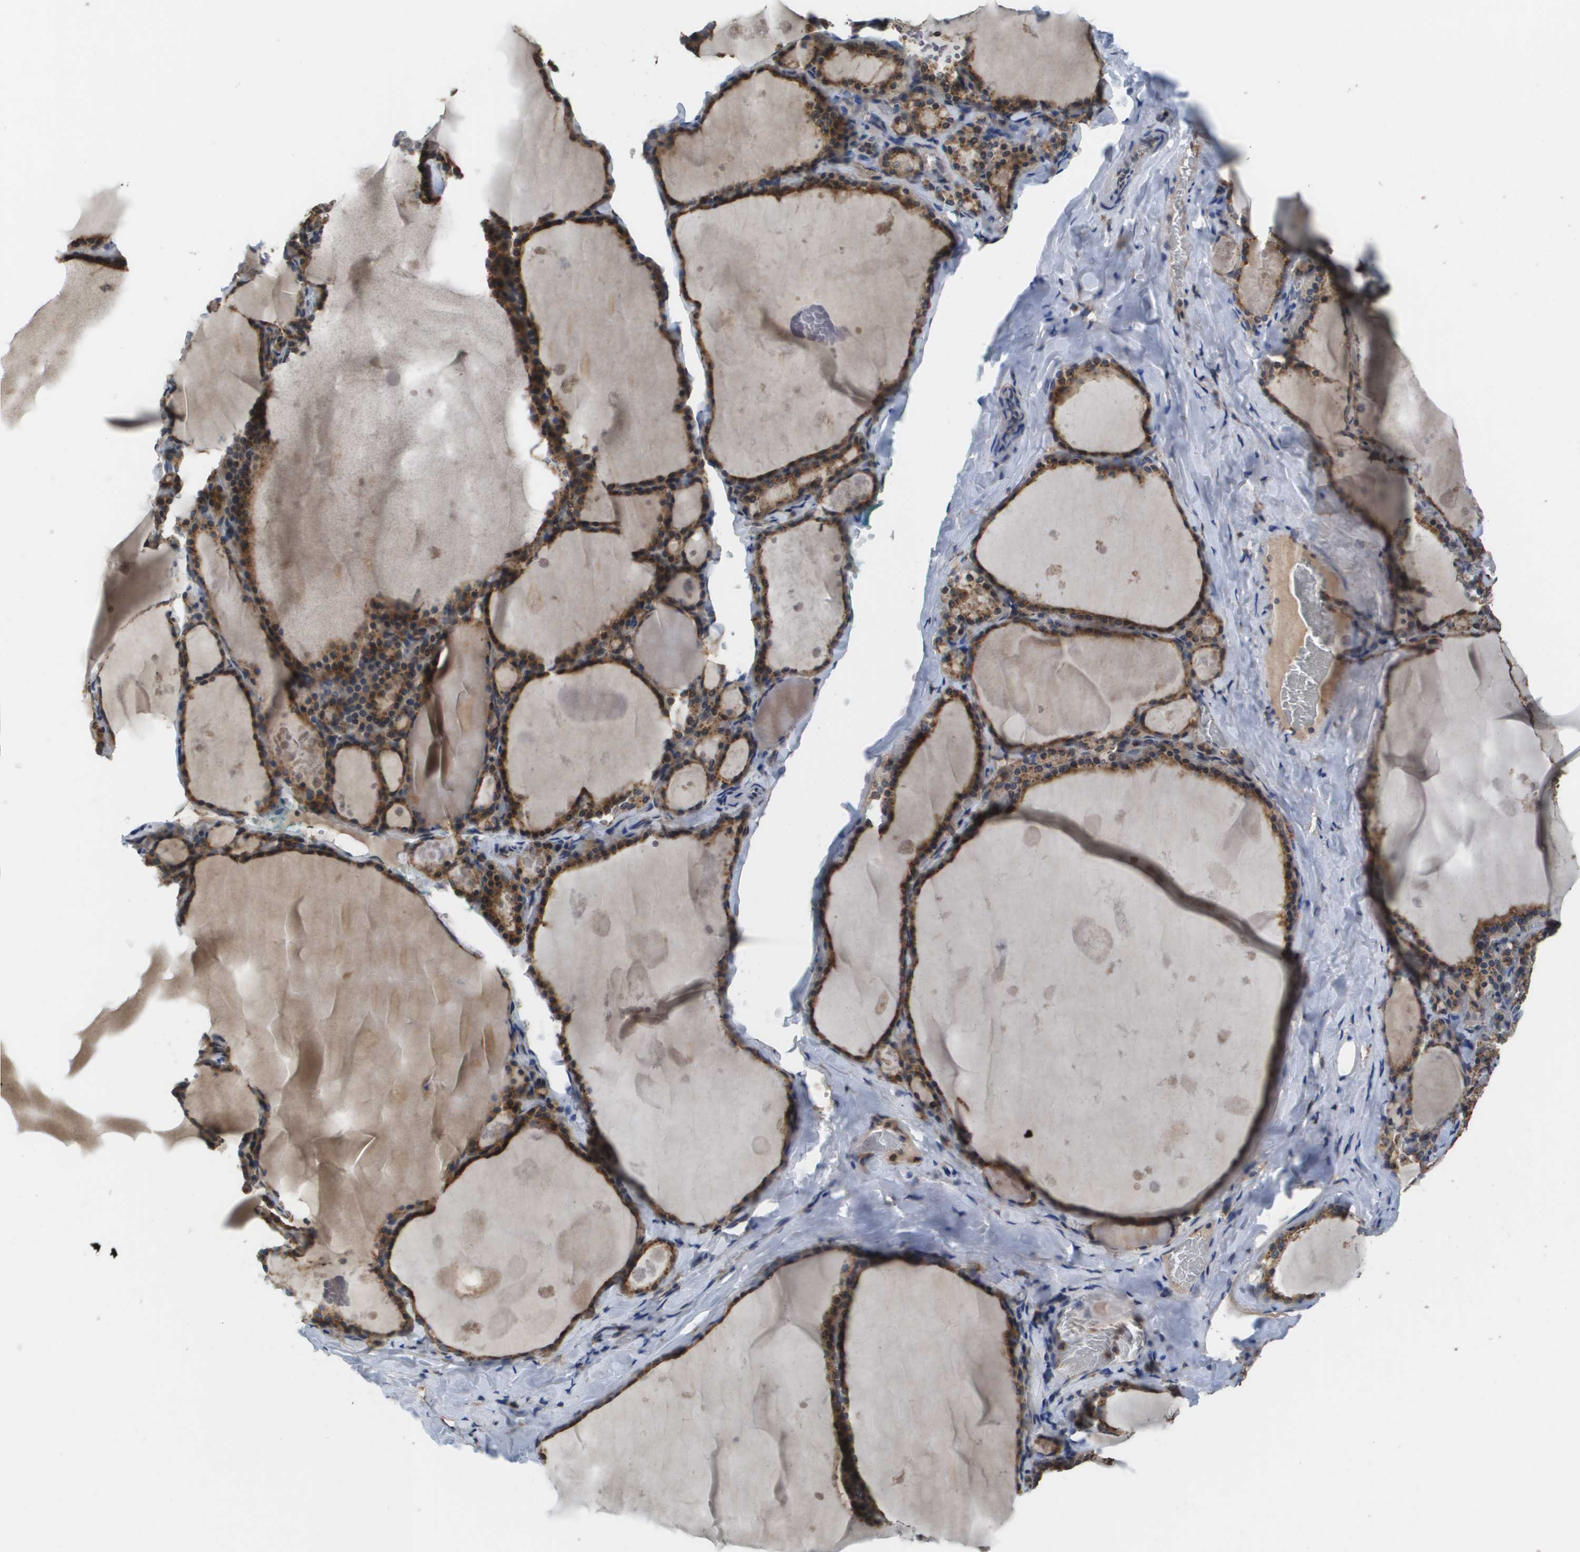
{"staining": {"intensity": "moderate", "quantity": ">75%", "location": "cytoplasmic/membranous"}, "tissue": "thyroid gland", "cell_type": "Glandular cells", "image_type": "normal", "snomed": [{"axis": "morphology", "description": "Normal tissue, NOS"}, {"axis": "topography", "description": "Thyroid gland"}], "caption": "Immunohistochemistry of normal human thyroid gland displays medium levels of moderate cytoplasmic/membranous positivity in approximately >75% of glandular cells. (DAB = brown stain, brightfield microscopy at high magnification).", "gene": "PCK1", "patient": {"sex": "male", "age": 56}}